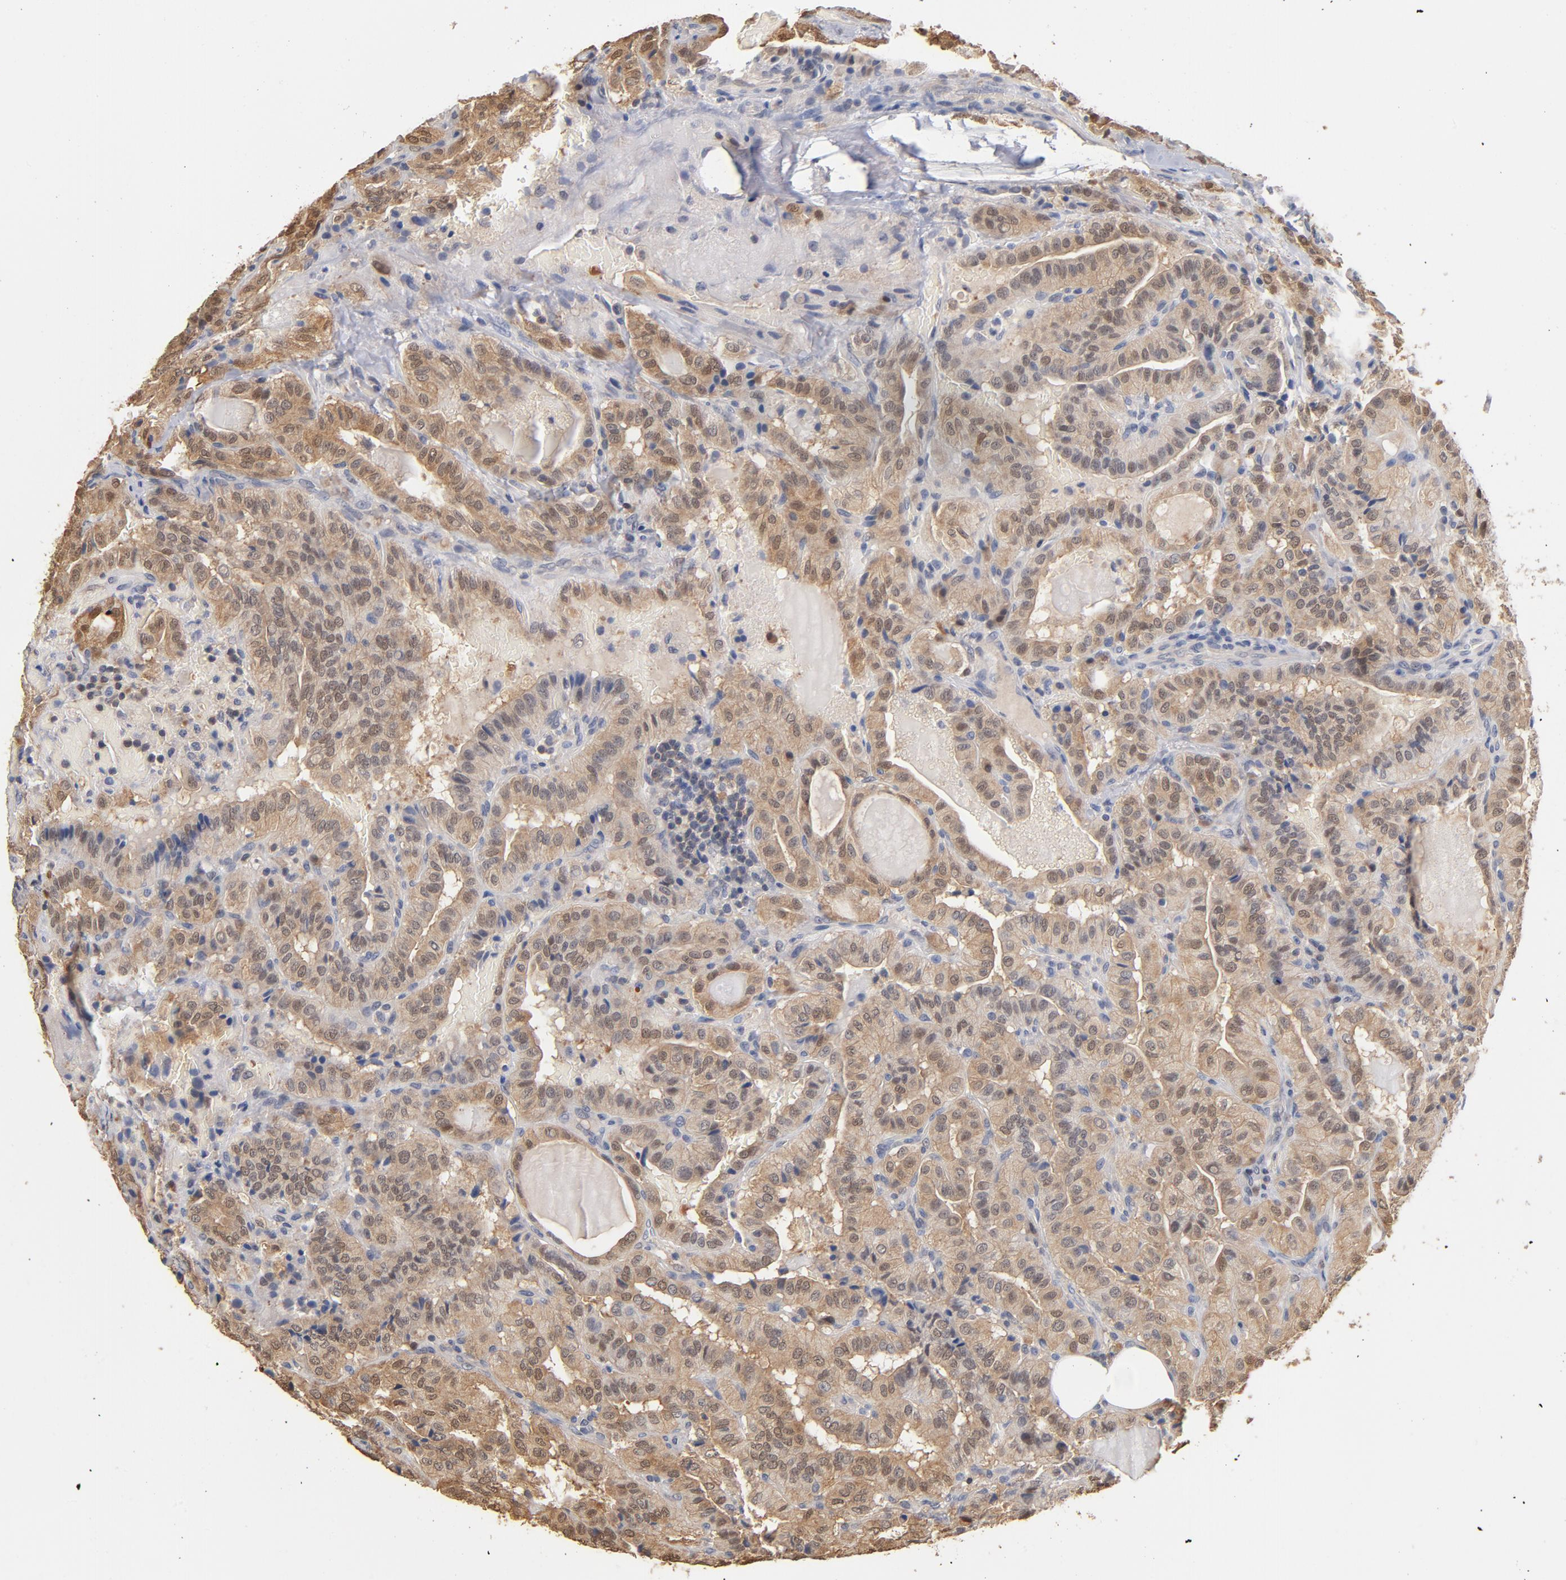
{"staining": {"intensity": "moderate", "quantity": ">75%", "location": "cytoplasmic/membranous"}, "tissue": "thyroid cancer", "cell_type": "Tumor cells", "image_type": "cancer", "snomed": [{"axis": "morphology", "description": "Papillary adenocarcinoma, NOS"}, {"axis": "topography", "description": "Thyroid gland"}], "caption": "A high-resolution image shows immunohistochemistry (IHC) staining of thyroid cancer, which reveals moderate cytoplasmic/membranous staining in about >75% of tumor cells. (Brightfield microscopy of DAB IHC at high magnification).", "gene": "MIF", "patient": {"sex": "male", "age": 77}}